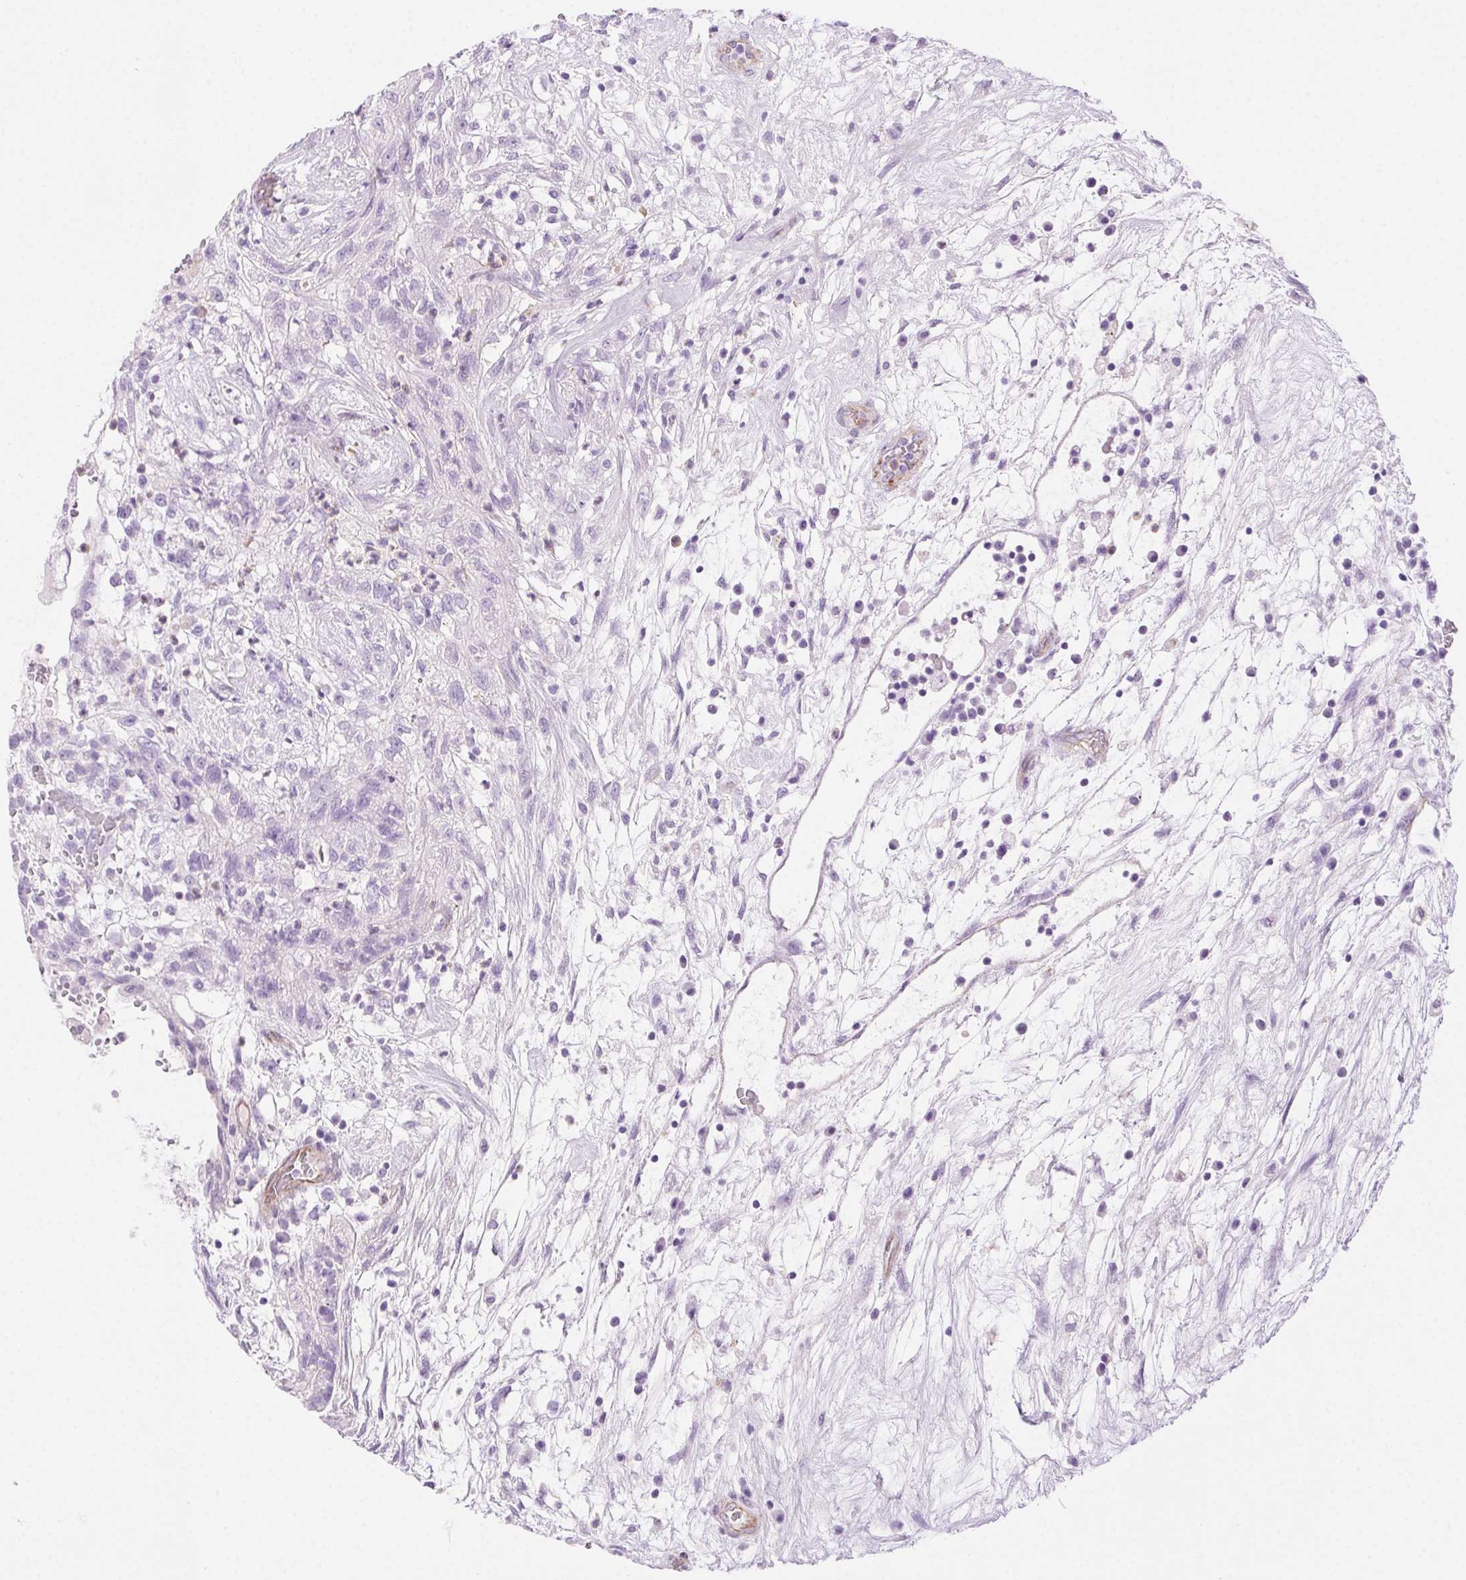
{"staining": {"intensity": "negative", "quantity": "none", "location": "none"}, "tissue": "testis cancer", "cell_type": "Tumor cells", "image_type": "cancer", "snomed": [{"axis": "morphology", "description": "Normal tissue, NOS"}, {"axis": "morphology", "description": "Carcinoma, Embryonal, NOS"}, {"axis": "topography", "description": "Testis"}], "caption": "Testis cancer was stained to show a protein in brown. There is no significant positivity in tumor cells.", "gene": "SHCBP1L", "patient": {"sex": "male", "age": 32}}